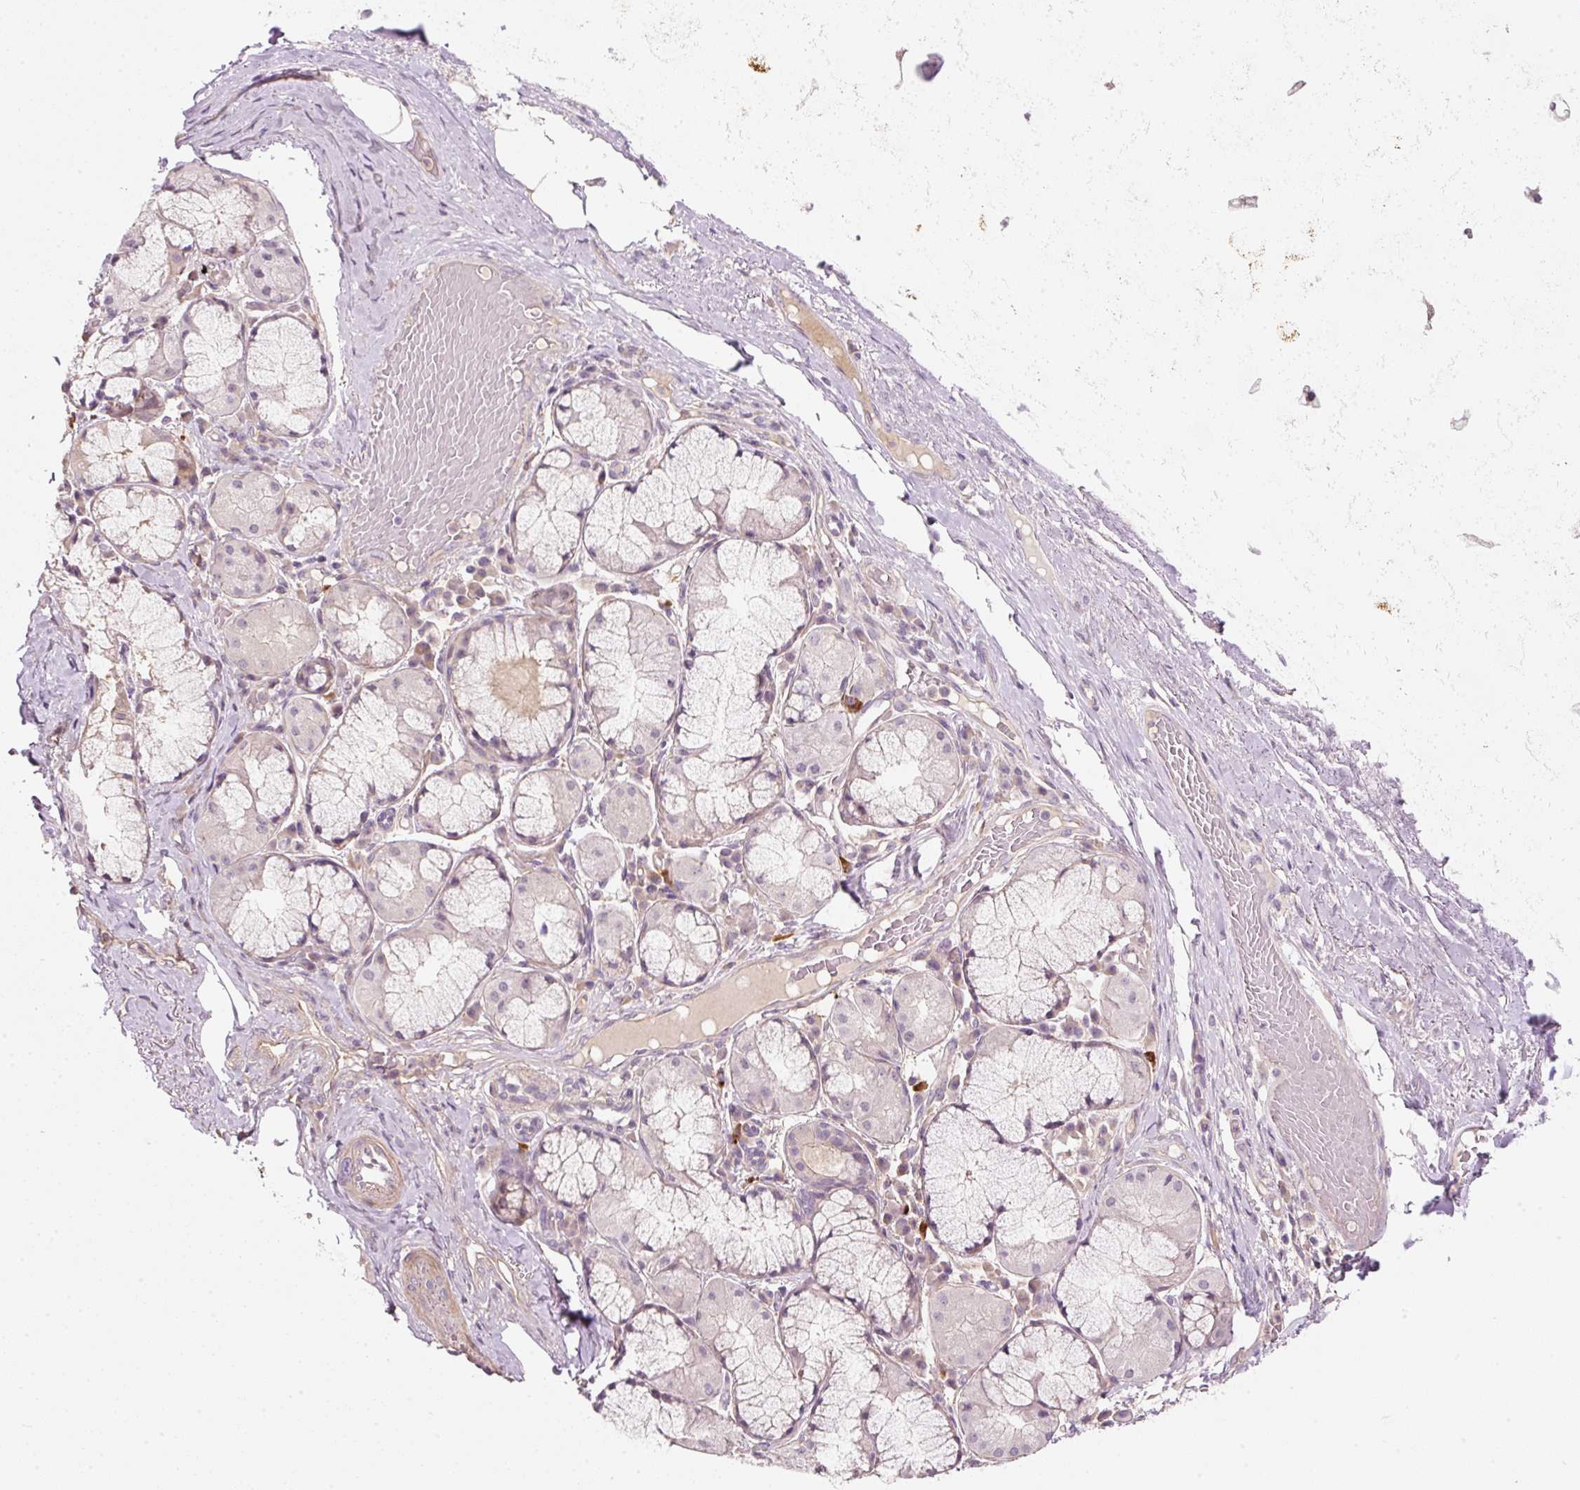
{"staining": {"intensity": "negative", "quantity": "none", "location": "none"}, "tissue": "soft tissue", "cell_type": "Chondrocytes", "image_type": "normal", "snomed": [{"axis": "morphology", "description": "Normal tissue, NOS"}, {"axis": "topography", "description": "Cartilage tissue"}, {"axis": "topography", "description": "Bronchus"}], "caption": "This histopathology image is of normal soft tissue stained with immunohistochemistry to label a protein in brown with the nuclei are counter-stained blue. There is no staining in chondrocytes.", "gene": "TIRAP", "patient": {"sex": "male", "age": 56}}